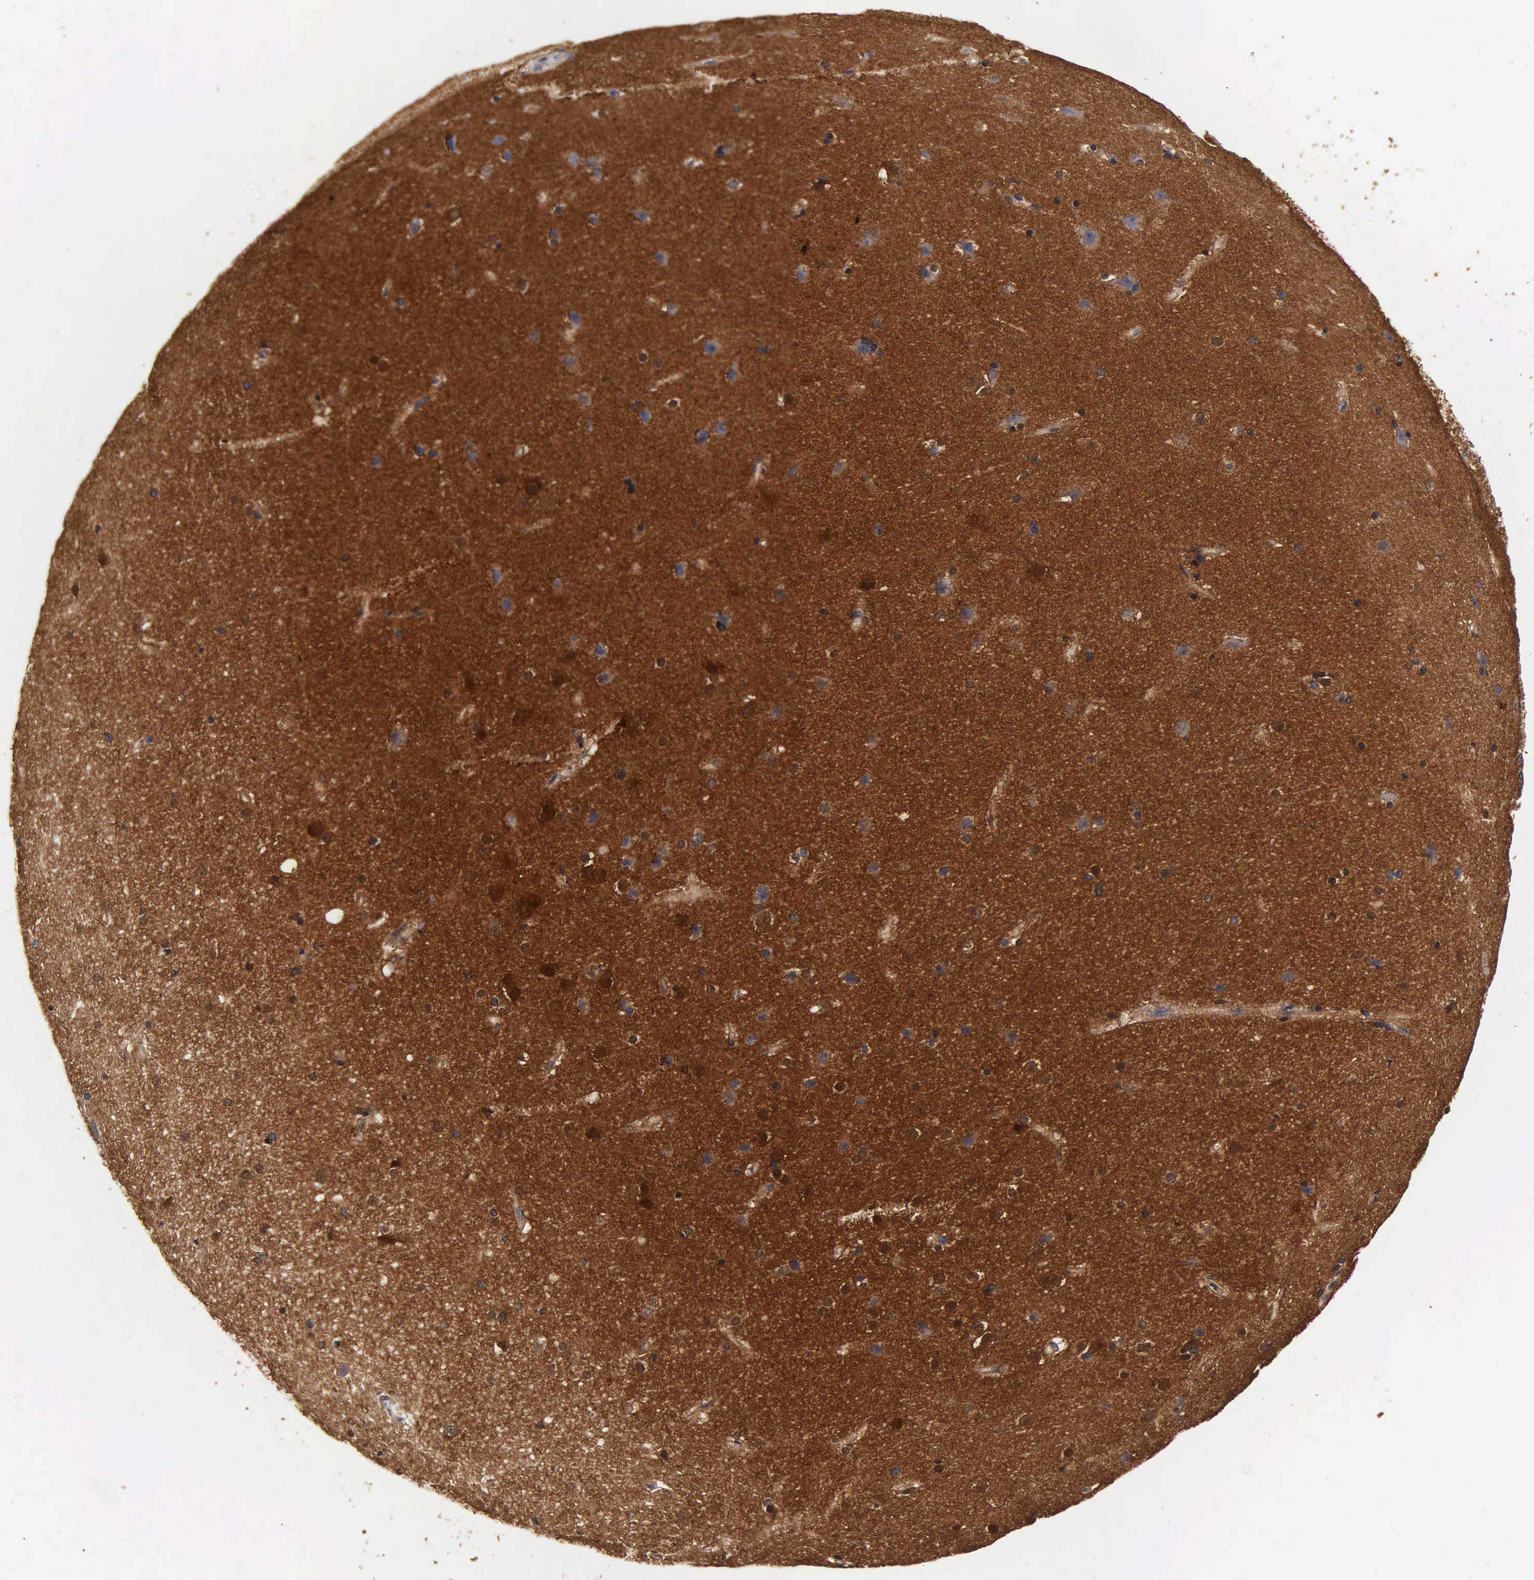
{"staining": {"intensity": "negative", "quantity": "none", "location": "none"}, "tissue": "cerebral cortex", "cell_type": "Endothelial cells", "image_type": "normal", "snomed": [{"axis": "morphology", "description": "Normal tissue, NOS"}, {"axis": "topography", "description": "Cerebral cortex"}, {"axis": "topography", "description": "Hippocampus"}], "caption": "IHC of benign cerebral cortex exhibits no expression in endothelial cells.", "gene": "ENO2", "patient": {"sex": "female", "age": 19}}